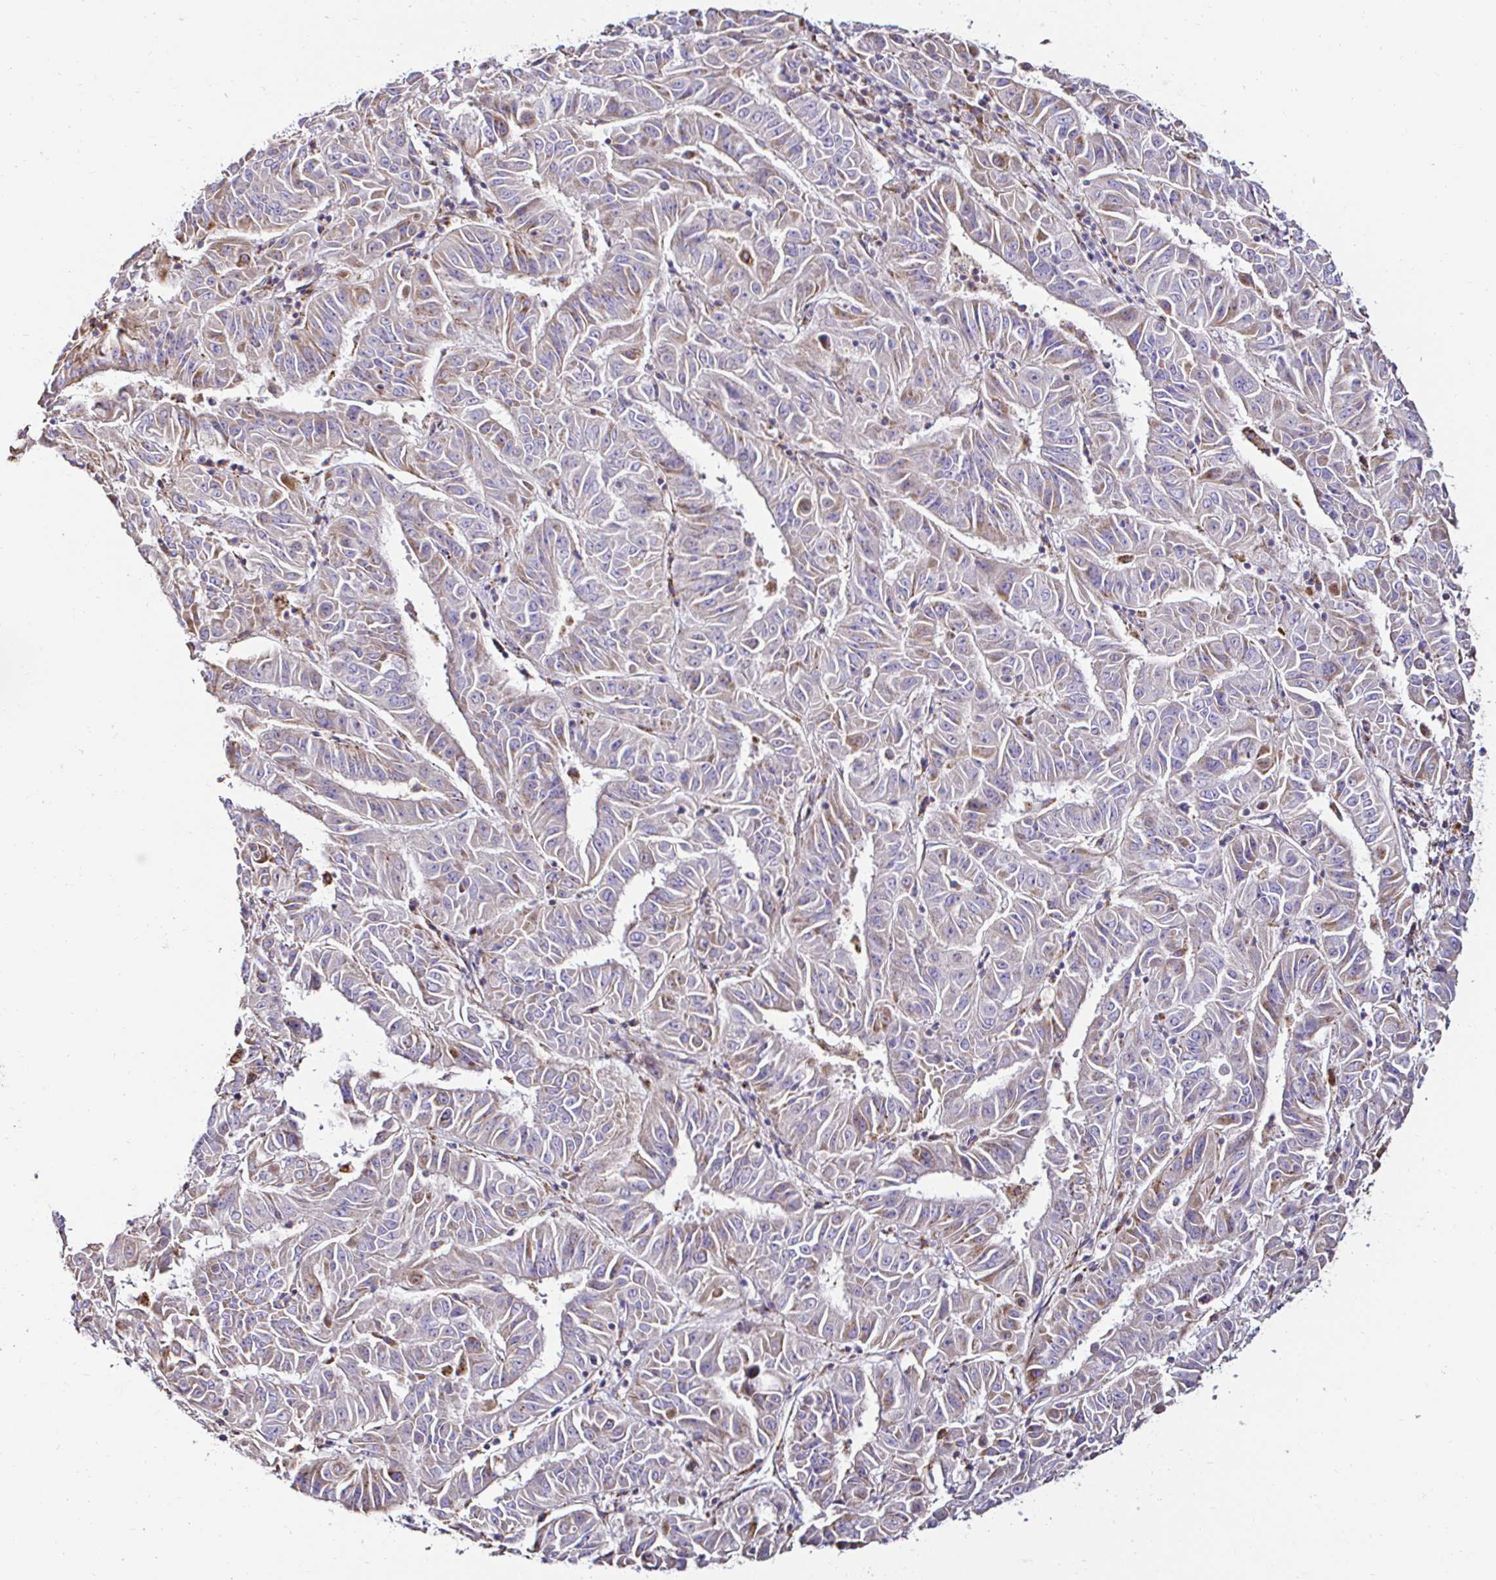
{"staining": {"intensity": "weak", "quantity": "<25%", "location": "cytoplasmic/membranous"}, "tissue": "pancreatic cancer", "cell_type": "Tumor cells", "image_type": "cancer", "snomed": [{"axis": "morphology", "description": "Adenocarcinoma, NOS"}, {"axis": "topography", "description": "Pancreas"}], "caption": "This photomicrograph is of pancreatic adenocarcinoma stained with immunohistochemistry to label a protein in brown with the nuclei are counter-stained blue. There is no expression in tumor cells.", "gene": "GALNS", "patient": {"sex": "male", "age": 63}}